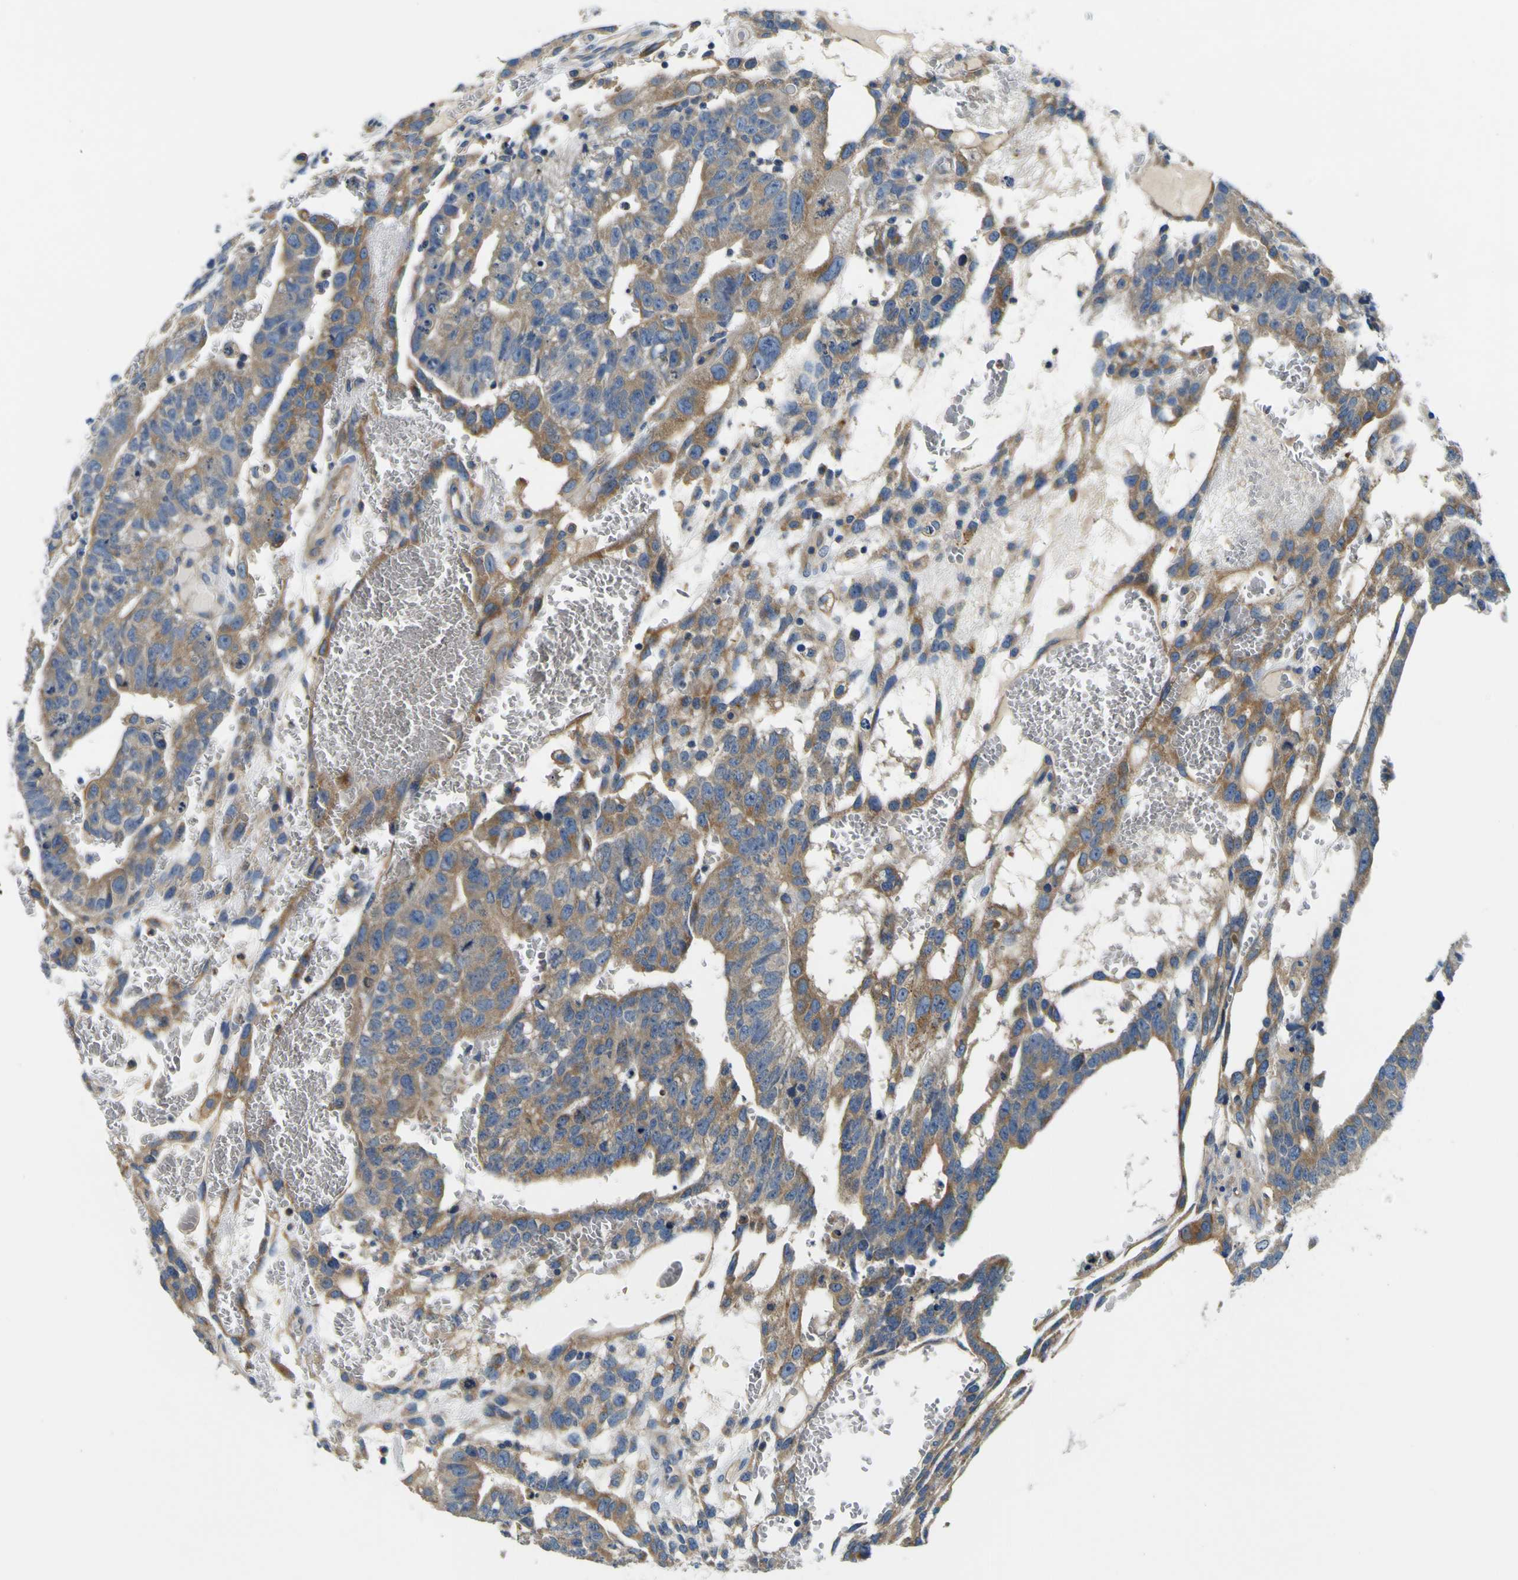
{"staining": {"intensity": "moderate", "quantity": ">75%", "location": "cytoplasmic/membranous"}, "tissue": "testis cancer", "cell_type": "Tumor cells", "image_type": "cancer", "snomed": [{"axis": "morphology", "description": "Seminoma, NOS"}, {"axis": "morphology", "description": "Carcinoma, Embryonal, NOS"}, {"axis": "topography", "description": "Testis"}], "caption": "Protein expression analysis of testis embryonal carcinoma displays moderate cytoplasmic/membranous staining in about >75% of tumor cells.", "gene": "CLSTN1", "patient": {"sex": "male", "age": 52}}